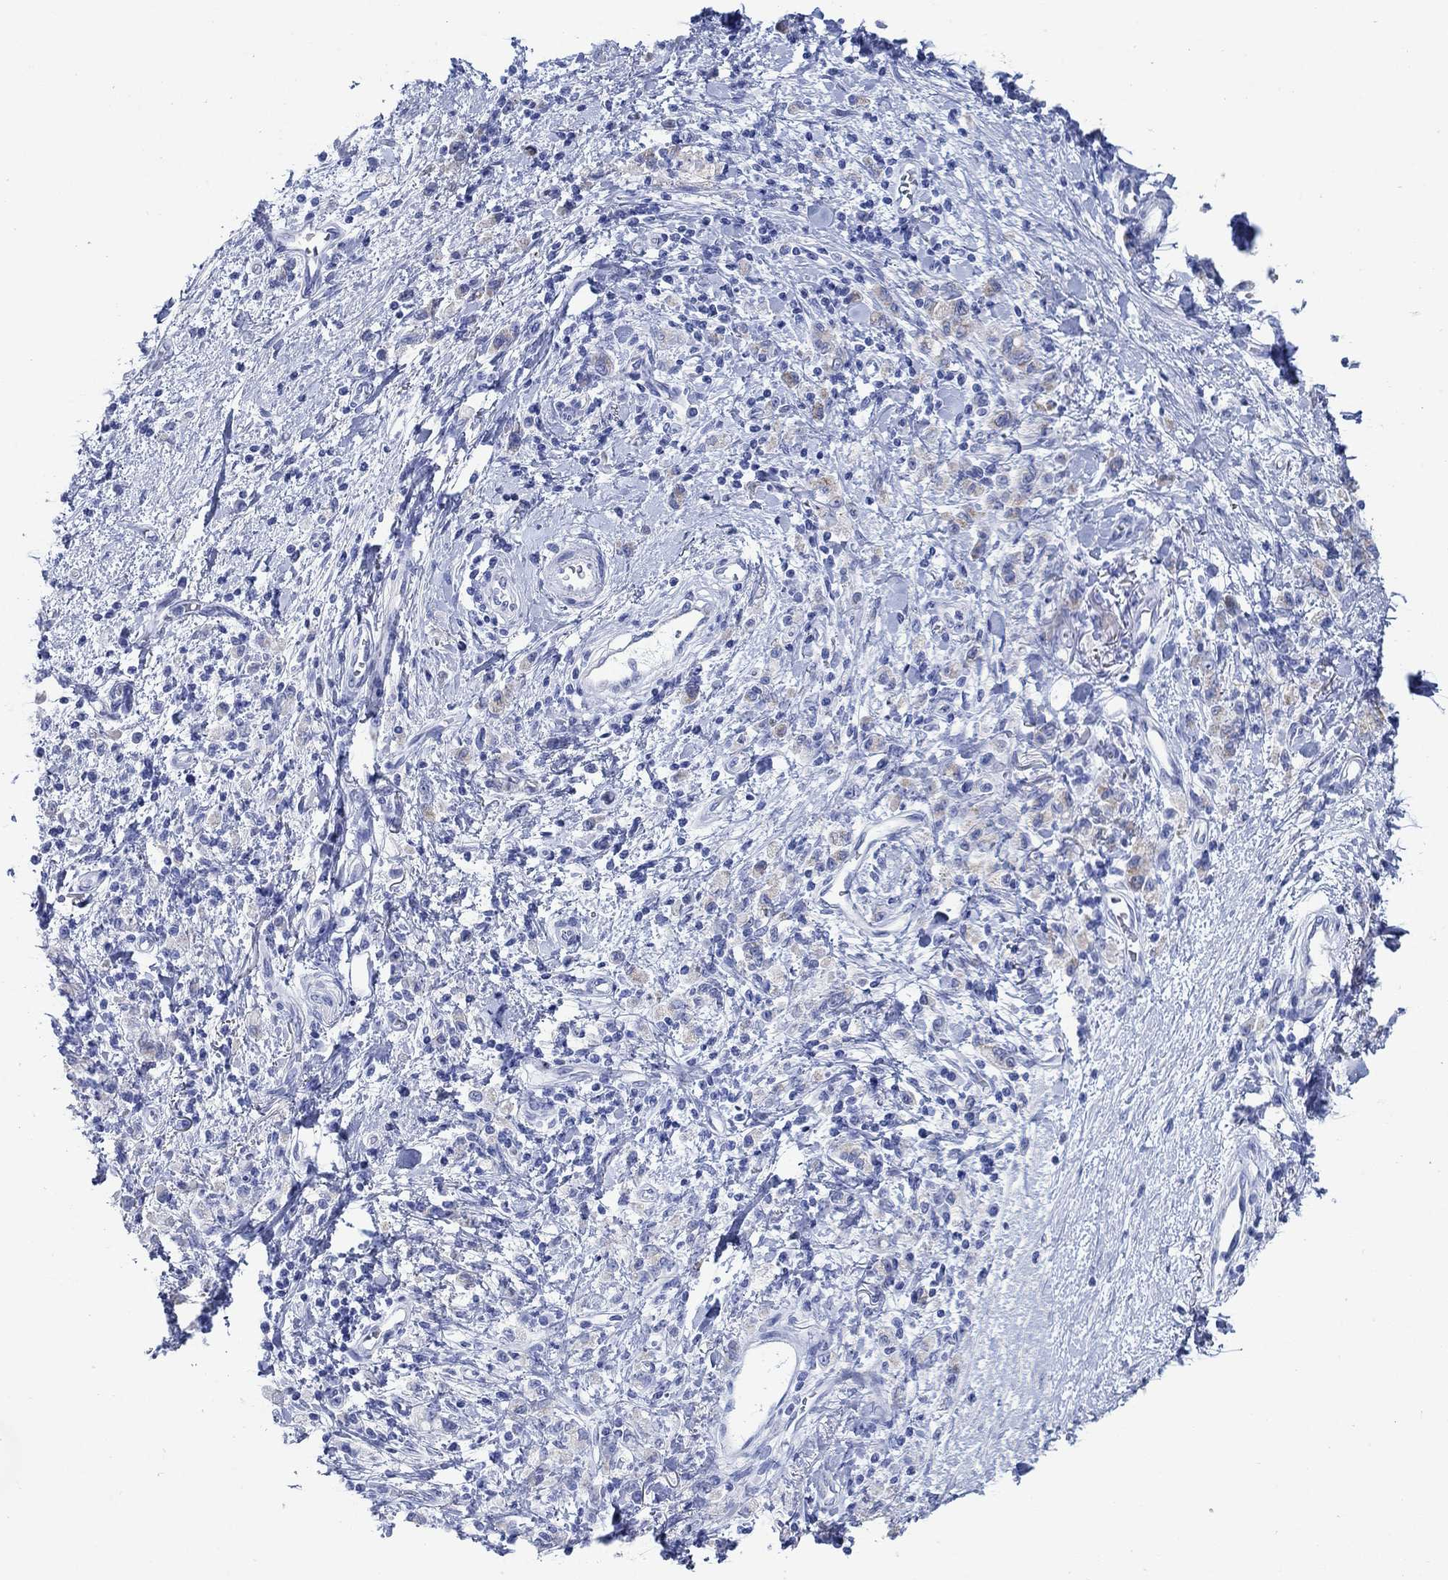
{"staining": {"intensity": "moderate", "quantity": "<25%", "location": "cytoplasmic/membranous"}, "tissue": "stomach cancer", "cell_type": "Tumor cells", "image_type": "cancer", "snomed": [{"axis": "morphology", "description": "Adenocarcinoma, NOS"}, {"axis": "topography", "description": "Stomach"}], "caption": "Stomach cancer stained for a protein (brown) displays moderate cytoplasmic/membranous positive positivity in approximately <25% of tumor cells.", "gene": "ZDHHC14", "patient": {"sex": "male", "age": 77}}